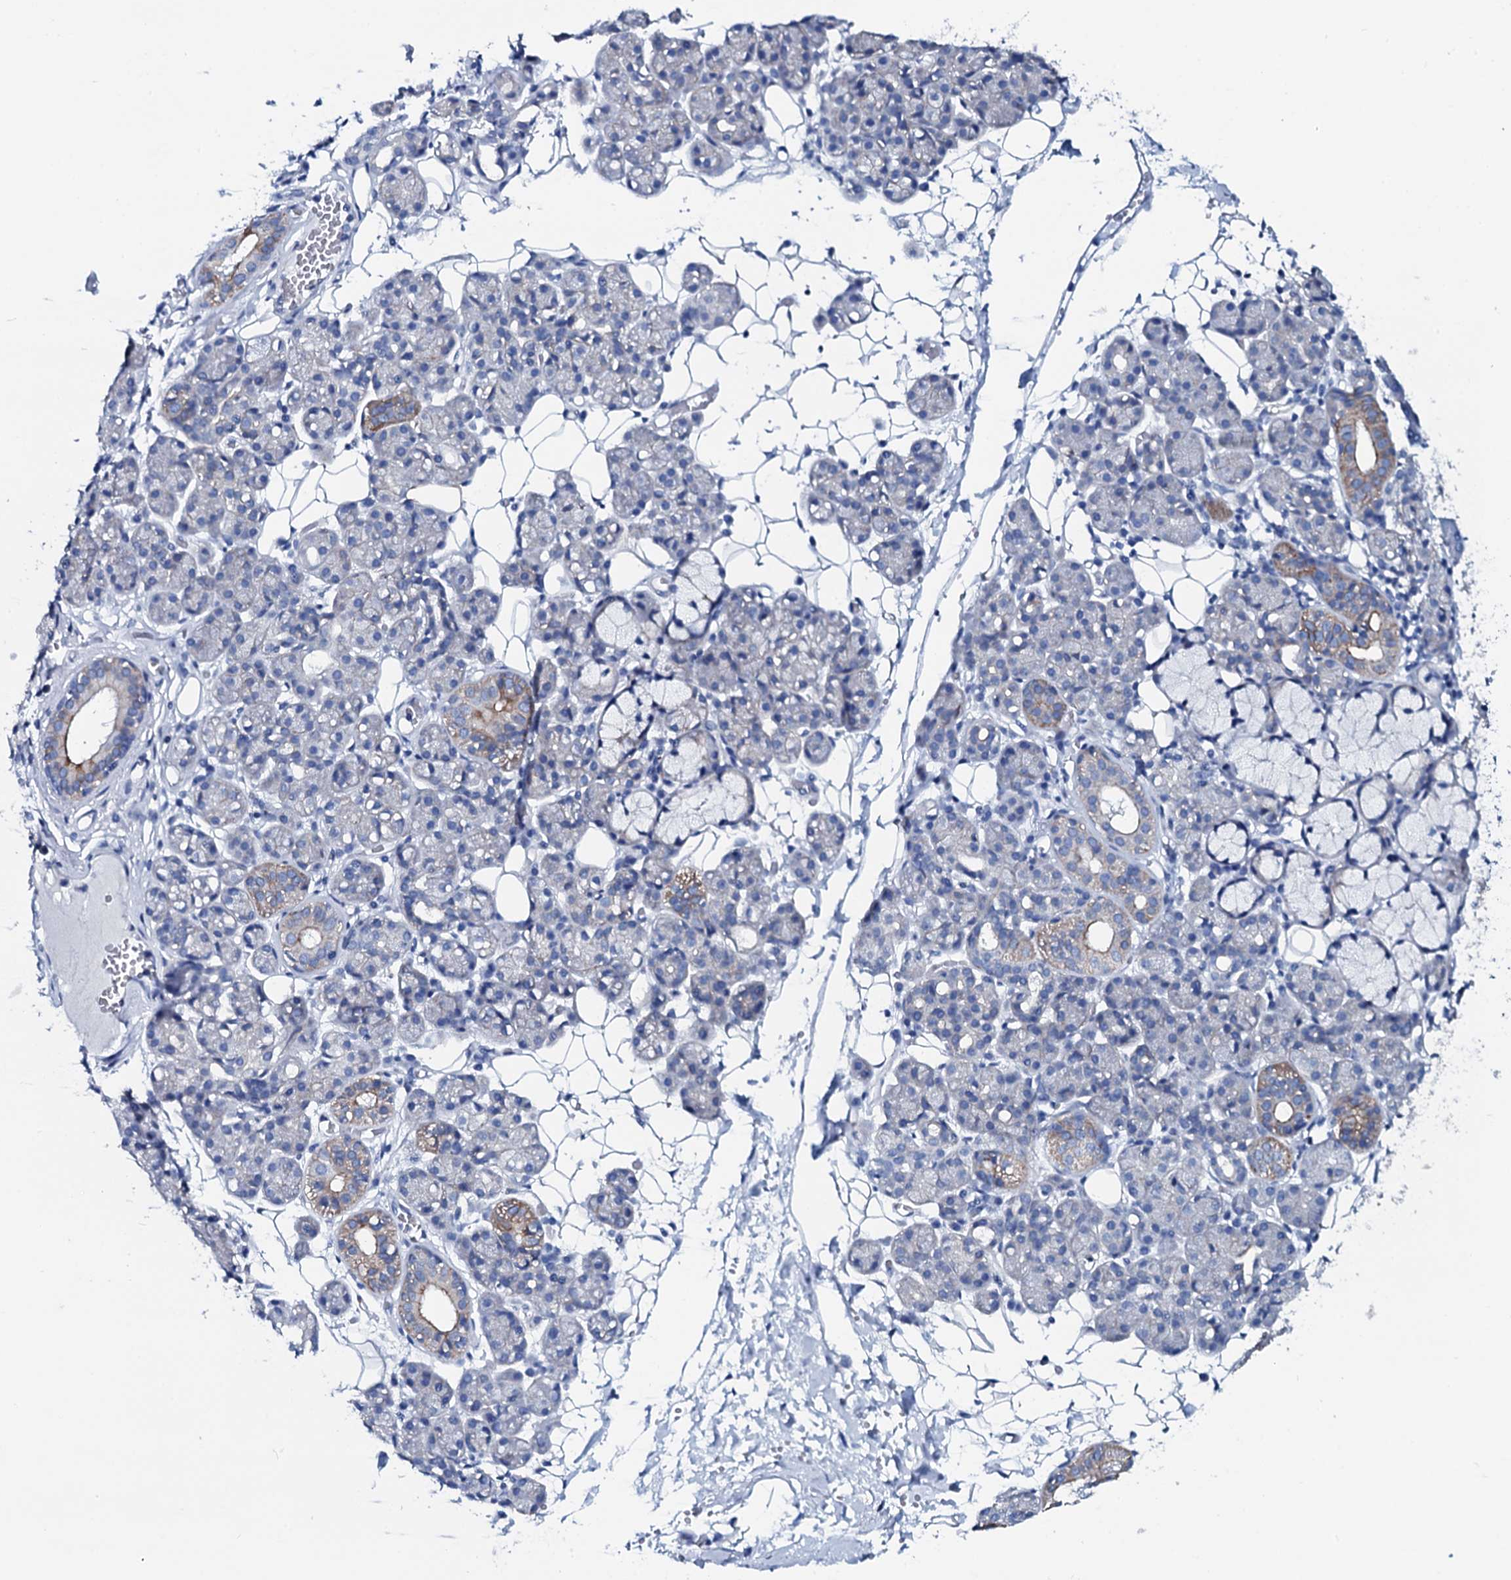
{"staining": {"intensity": "moderate", "quantity": "<25%", "location": "cytoplasmic/membranous"}, "tissue": "salivary gland", "cell_type": "Glandular cells", "image_type": "normal", "snomed": [{"axis": "morphology", "description": "Normal tissue, NOS"}, {"axis": "topography", "description": "Salivary gland"}], "caption": "A low amount of moderate cytoplasmic/membranous expression is present in approximately <25% of glandular cells in unremarkable salivary gland.", "gene": "GYS2", "patient": {"sex": "male", "age": 63}}